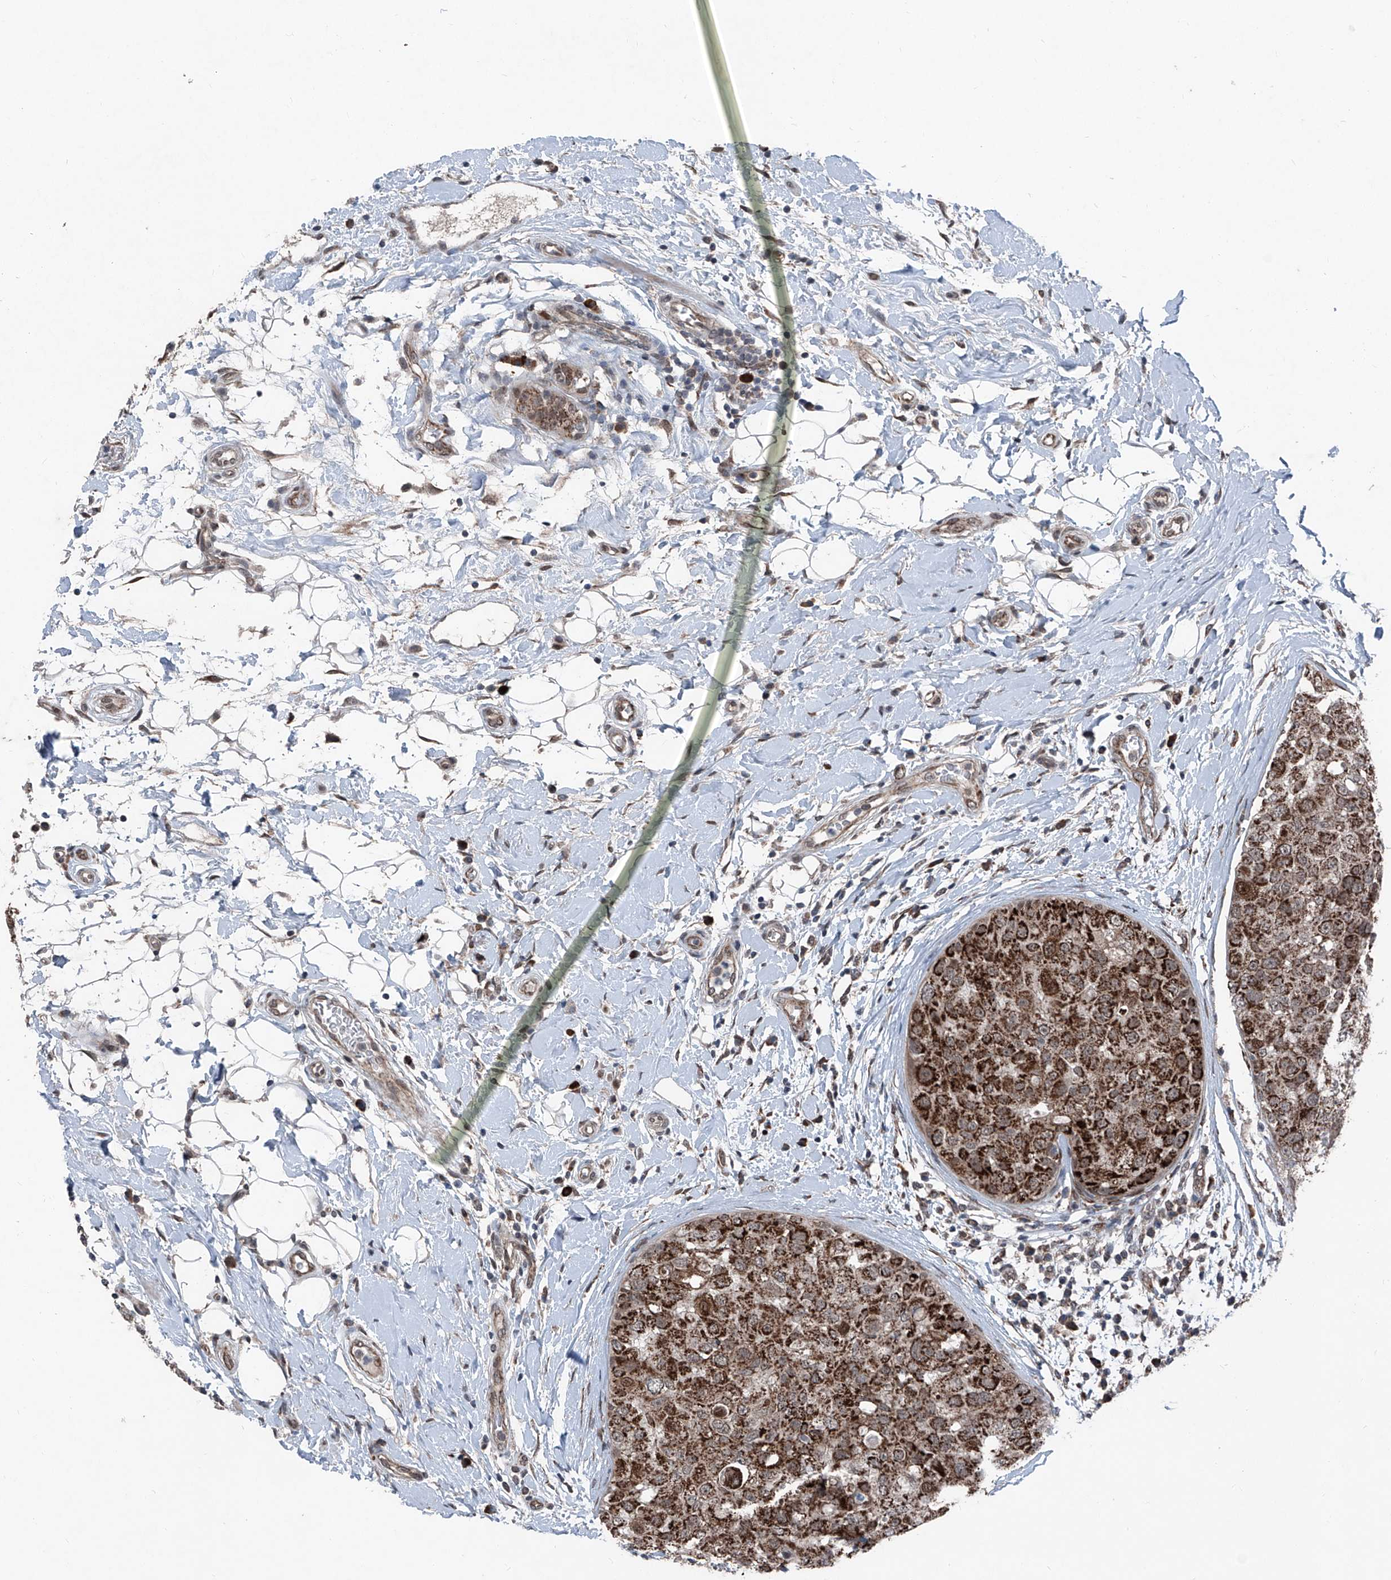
{"staining": {"intensity": "strong", "quantity": ">75%", "location": "cytoplasmic/membranous"}, "tissue": "breast cancer", "cell_type": "Tumor cells", "image_type": "cancer", "snomed": [{"axis": "morphology", "description": "Duct carcinoma"}, {"axis": "topography", "description": "Breast"}], "caption": "Immunohistochemical staining of breast cancer displays strong cytoplasmic/membranous protein positivity in approximately >75% of tumor cells.", "gene": "COA7", "patient": {"sex": "female", "age": 27}}